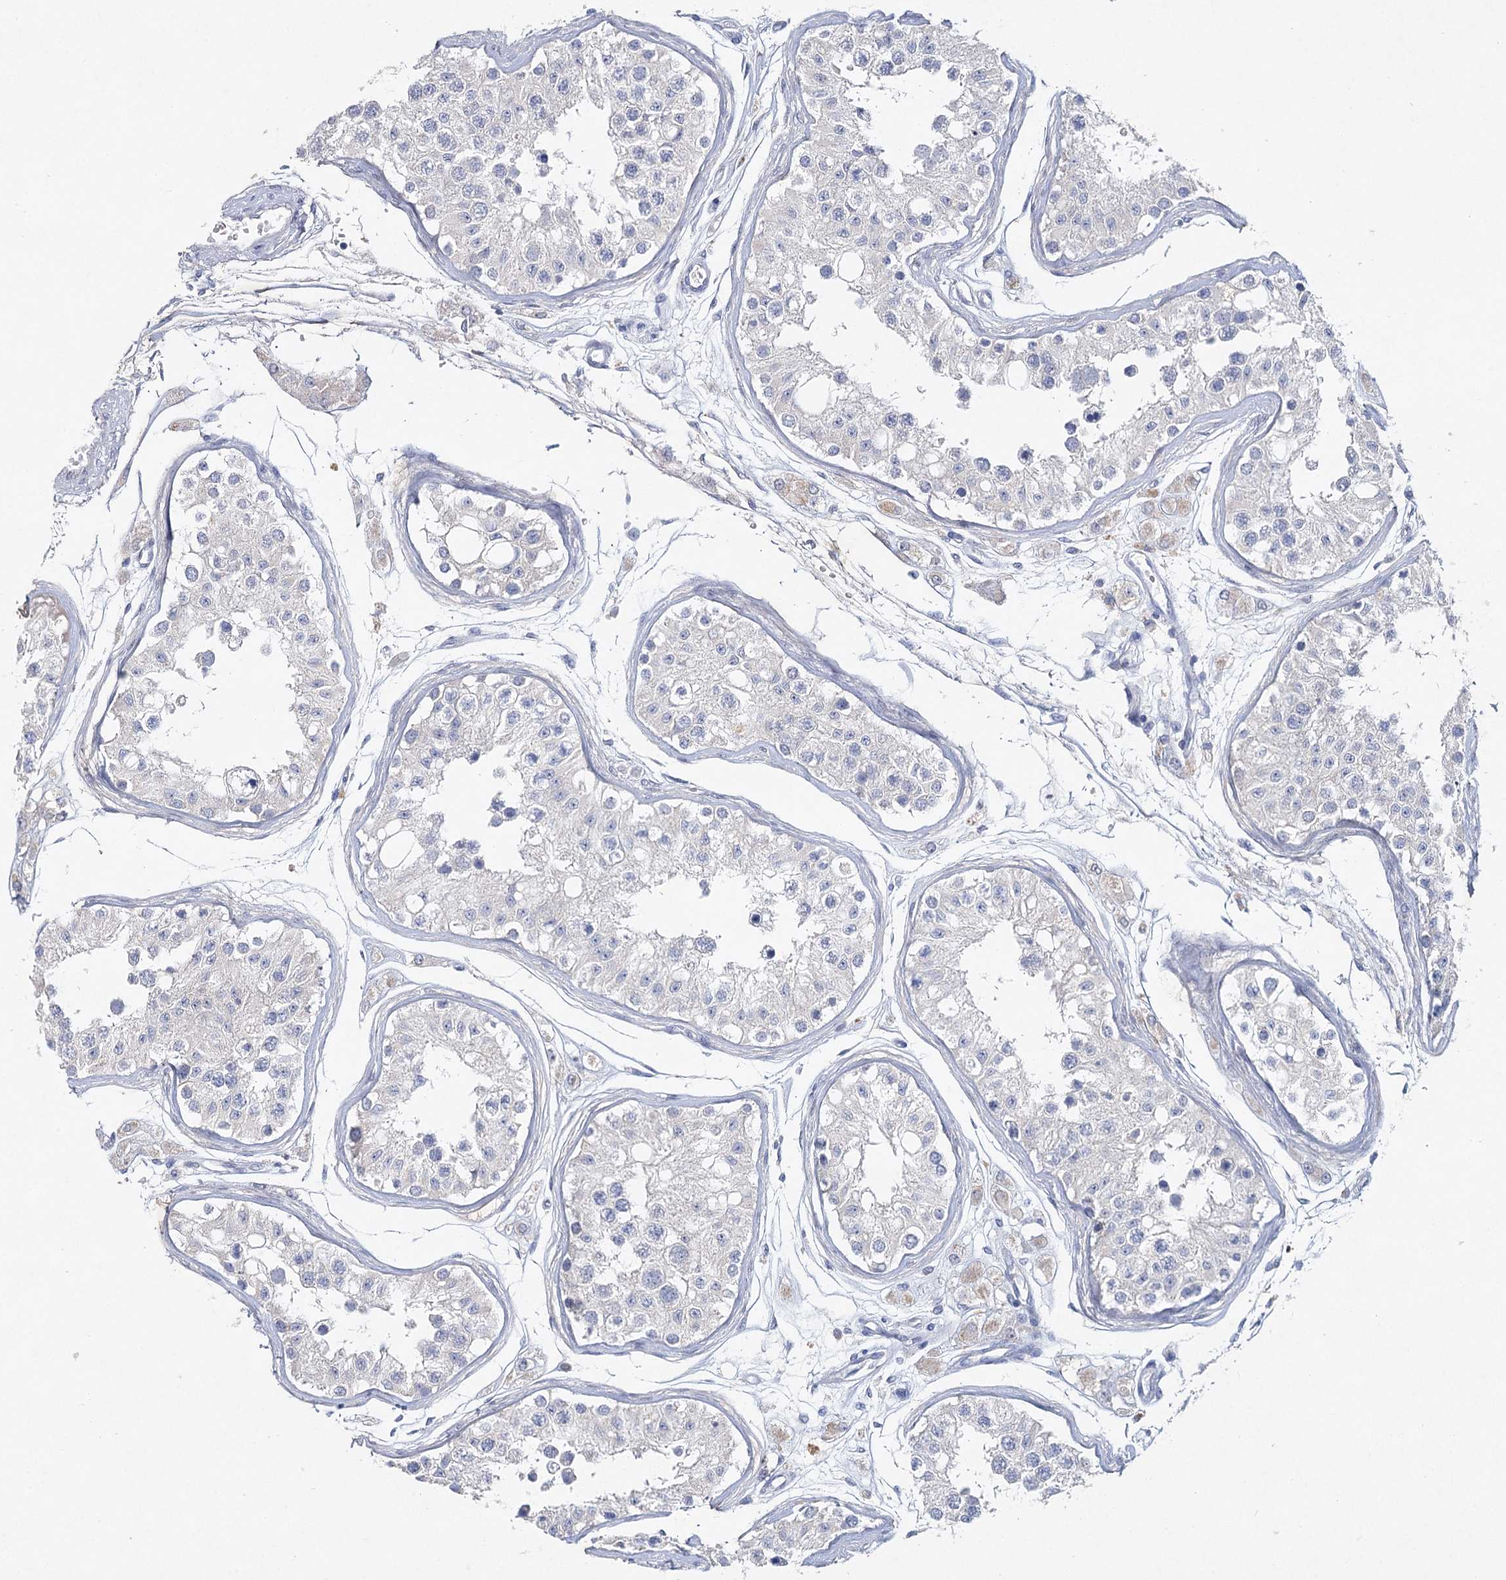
{"staining": {"intensity": "negative", "quantity": "none", "location": "none"}, "tissue": "testis", "cell_type": "Cells in seminiferous ducts", "image_type": "normal", "snomed": [{"axis": "morphology", "description": "Normal tissue, NOS"}, {"axis": "morphology", "description": "Adenocarcinoma, metastatic, NOS"}, {"axis": "topography", "description": "Testis"}], "caption": "IHC of benign testis exhibits no positivity in cells in seminiferous ducts.", "gene": "MAP3K13", "patient": {"sex": "male", "age": 26}}